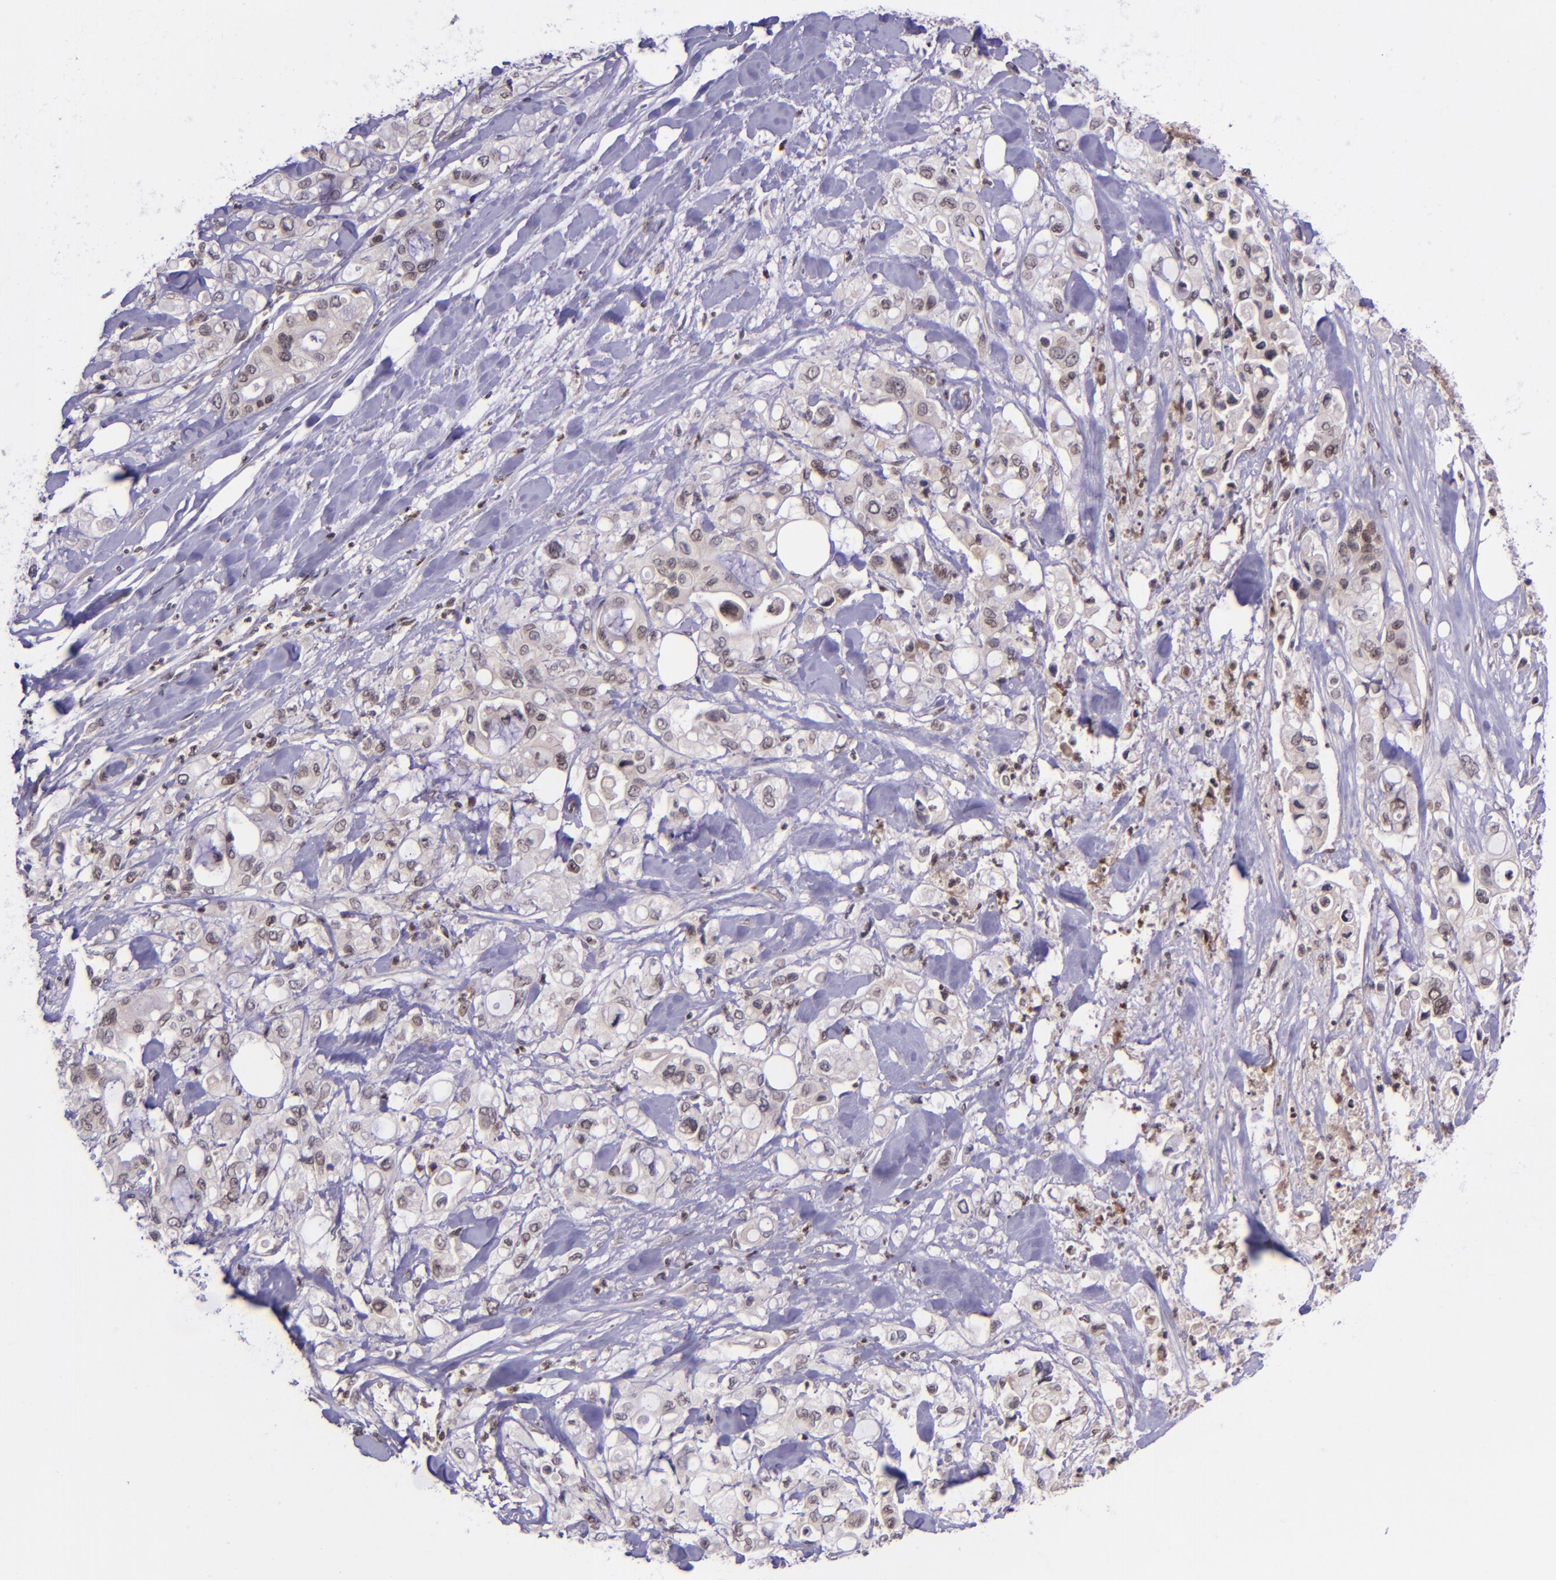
{"staining": {"intensity": "negative", "quantity": "none", "location": "none"}, "tissue": "pancreatic cancer", "cell_type": "Tumor cells", "image_type": "cancer", "snomed": [{"axis": "morphology", "description": "Adenocarcinoma, NOS"}, {"axis": "topography", "description": "Pancreas"}], "caption": "The image demonstrates no staining of tumor cells in pancreatic cancer (adenocarcinoma). The staining is performed using DAB brown chromogen with nuclei counter-stained in using hematoxylin.", "gene": "SELL", "patient": {"sex": "male", "age": 70}}